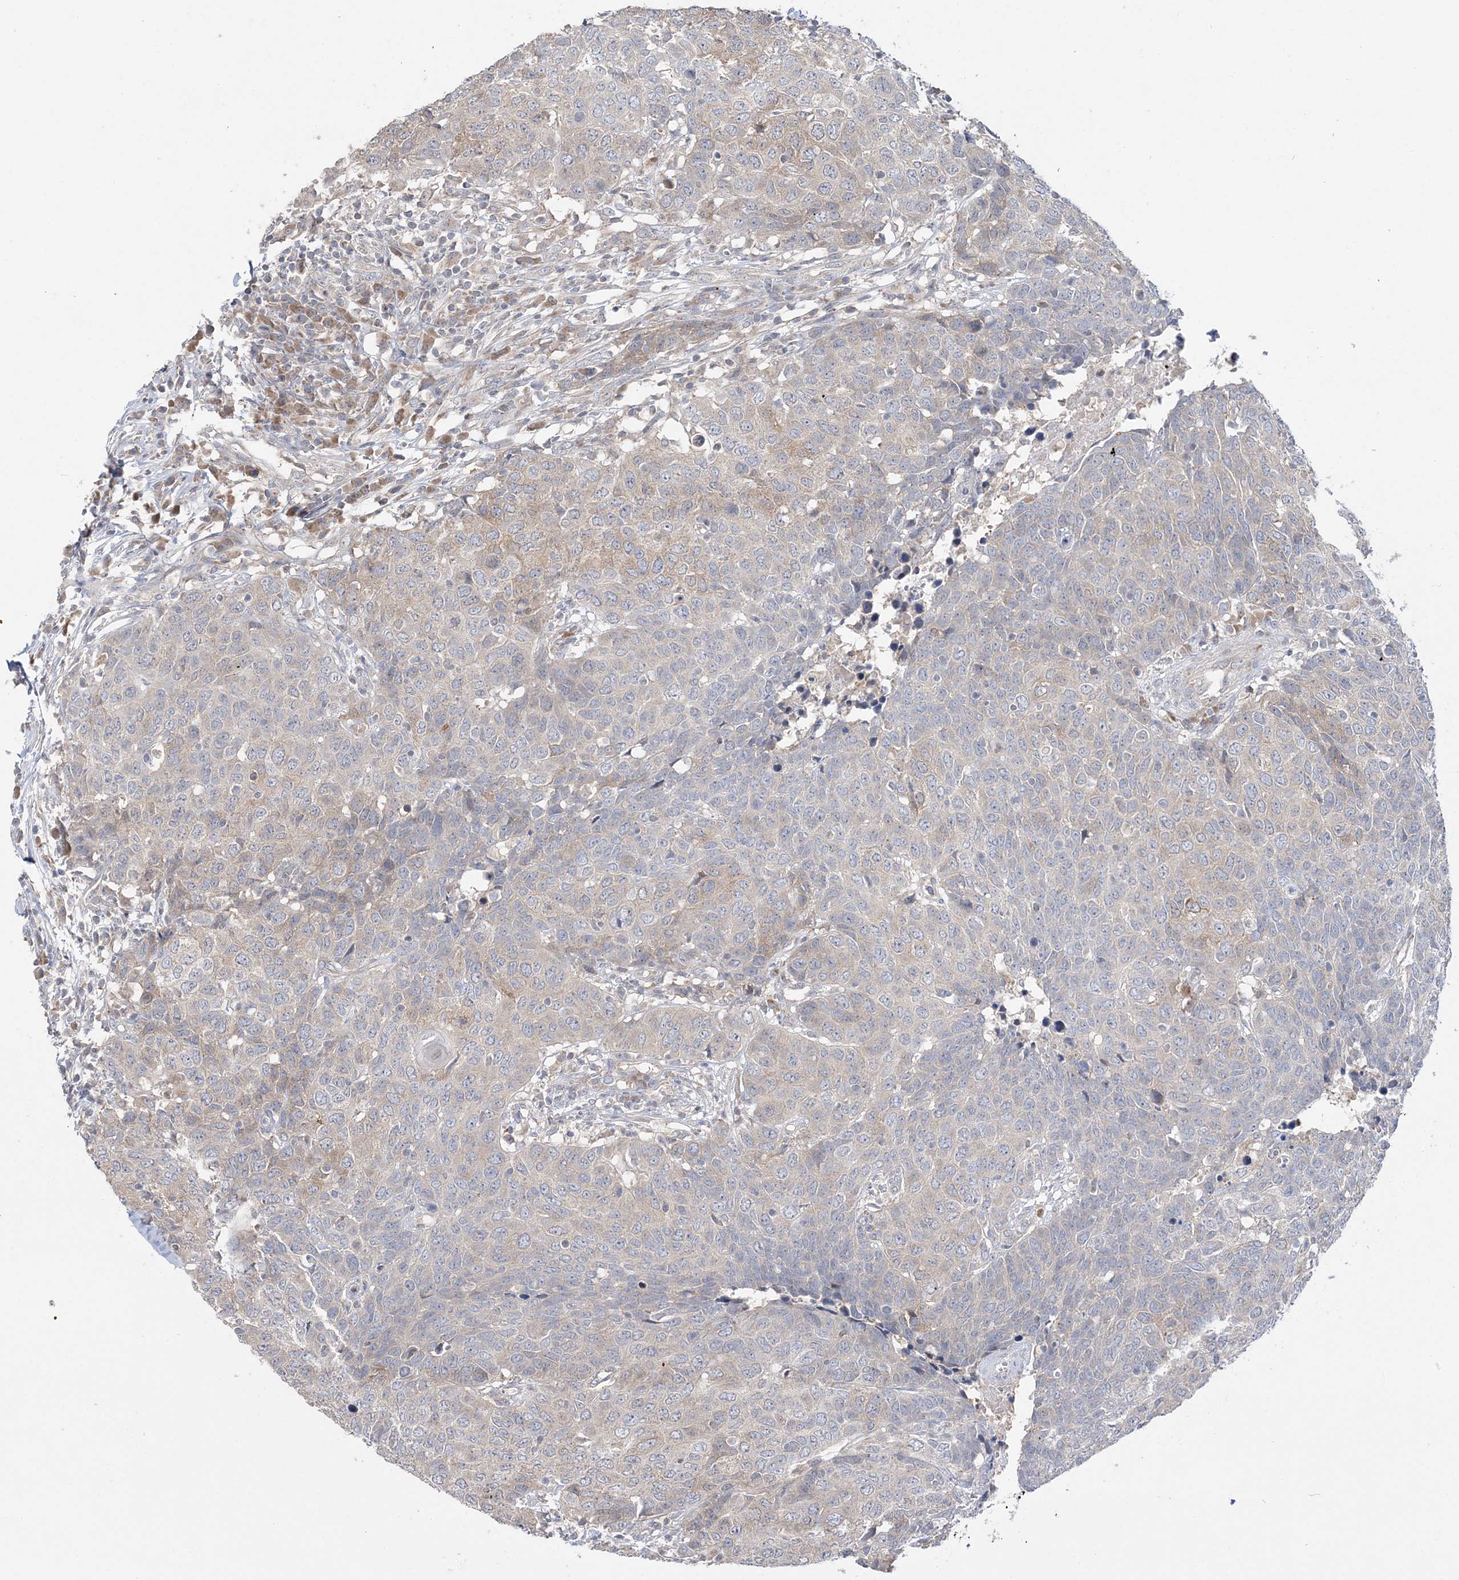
{"staining": {"intensity": "weak", "quantity": "<25%", "location": "cytoplasmic/membranous"}, "tissue": "head and neck cancer", "cell_type": "Tumor cells", "image_type": "cancer", "snomed": [{"axis": "morphology", "description": "Squamous cell carcinoma, NOS"}, {"axis": "topography", "description": "Head-Neck"}], "caption": "A micrograph of head and neck cancer (squamous cell carcinoma) stained for a protein shows no brown staining in tumor cells.", "gene": "MMADHC", "patient": {"sex": "male", "age": 66}}